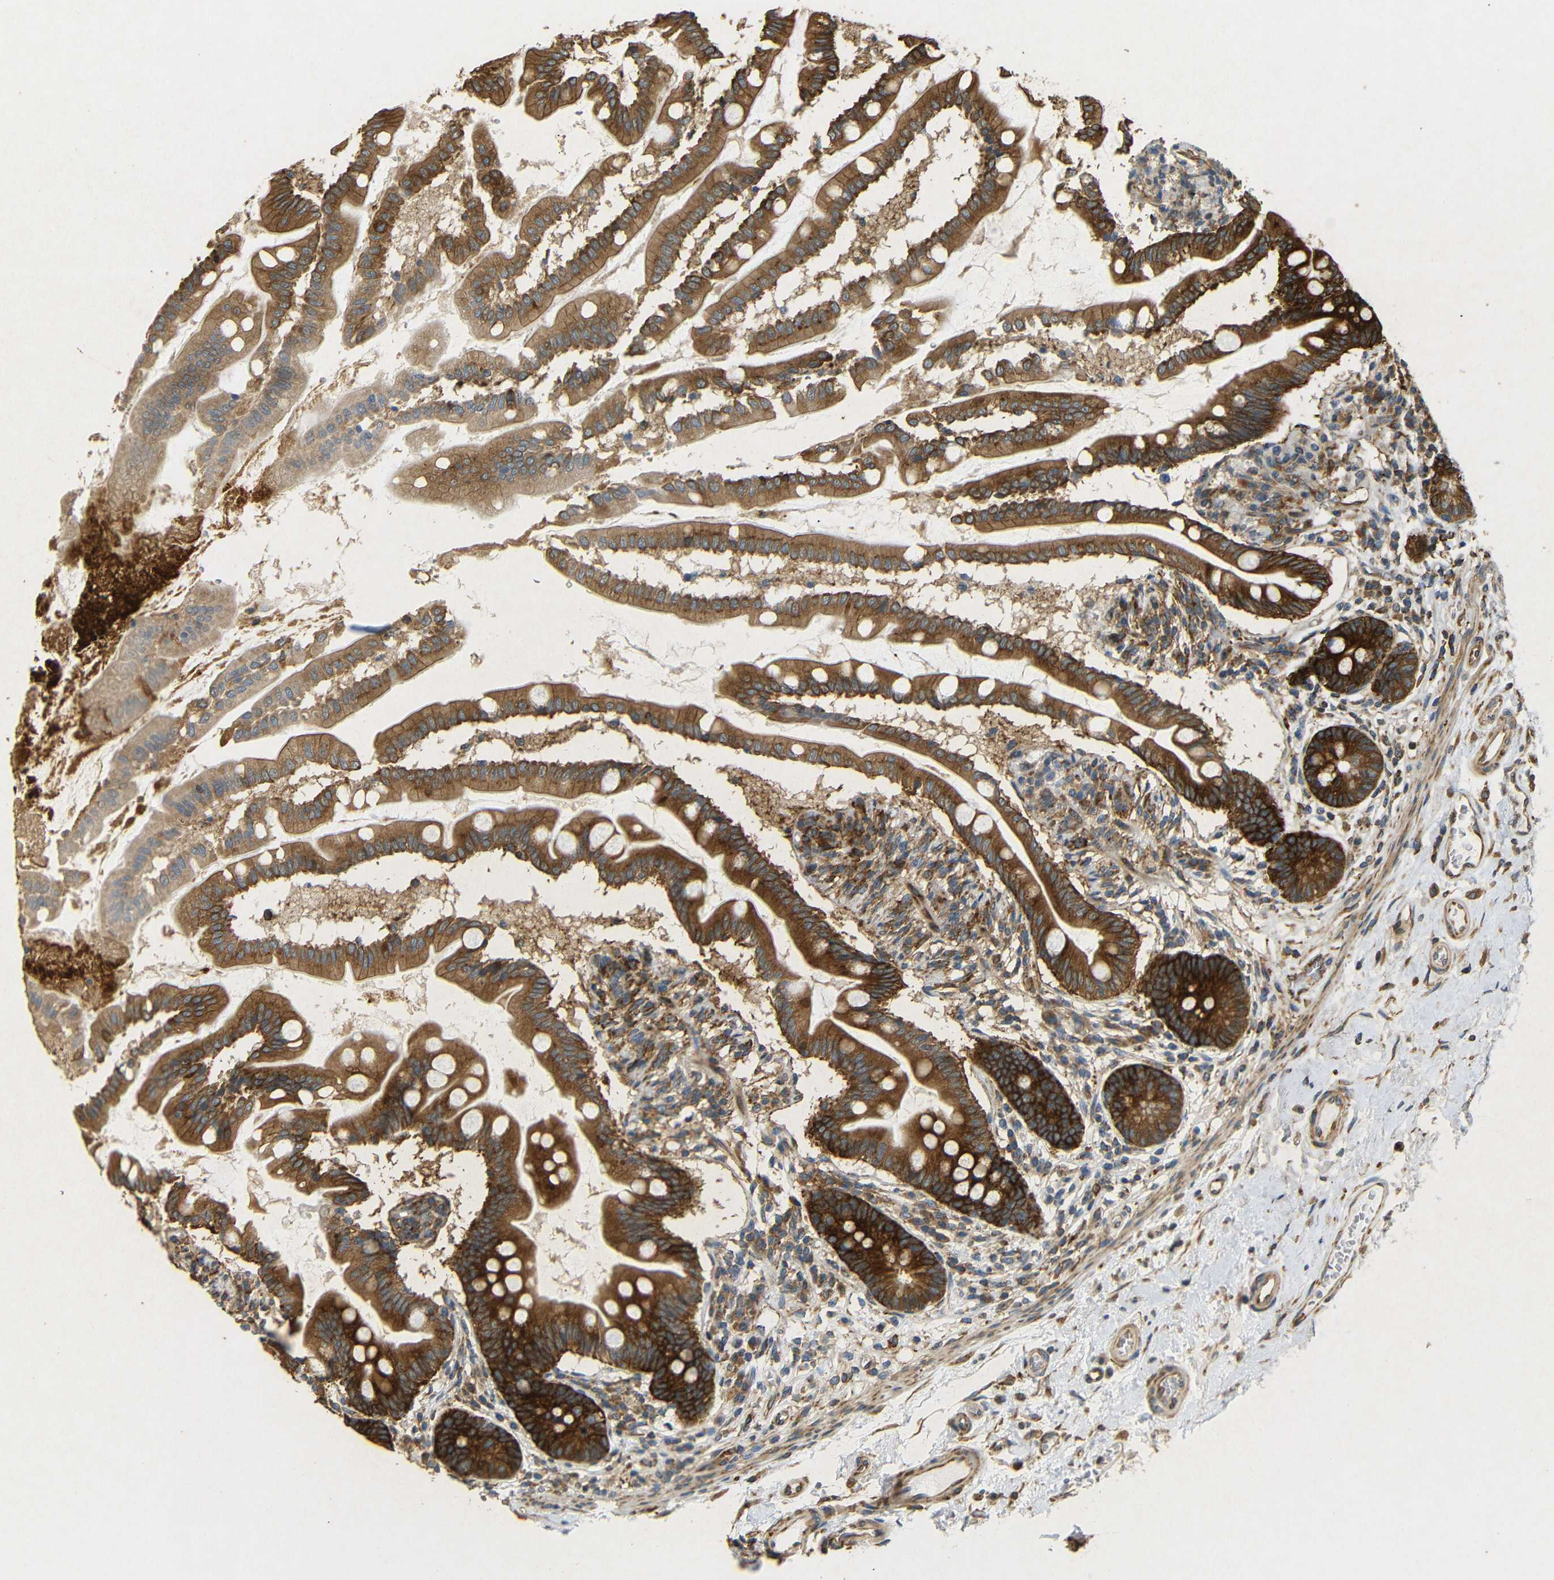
{"staining": {"intensity": "strong", "quantity": ">75%", "location": "cytoplasmic/membranous"}, "tissue": "small intestine", "cell_type": "Glandular cells", "image_type": "normal", "snomed": [{"axis": "morphology", "description": "Normal tissue, NOS"}, {"axis": "topography", "description": "Small intestine"}], "caption": "Immunohistochemical staining of benign human small intestine demonstrates >75% levels of strong cytoplasmic/membranous protein staining in approximately >75% of glandular cells.", "gene": "BTF3", "patient": {"sex": "female", "age": 56}}